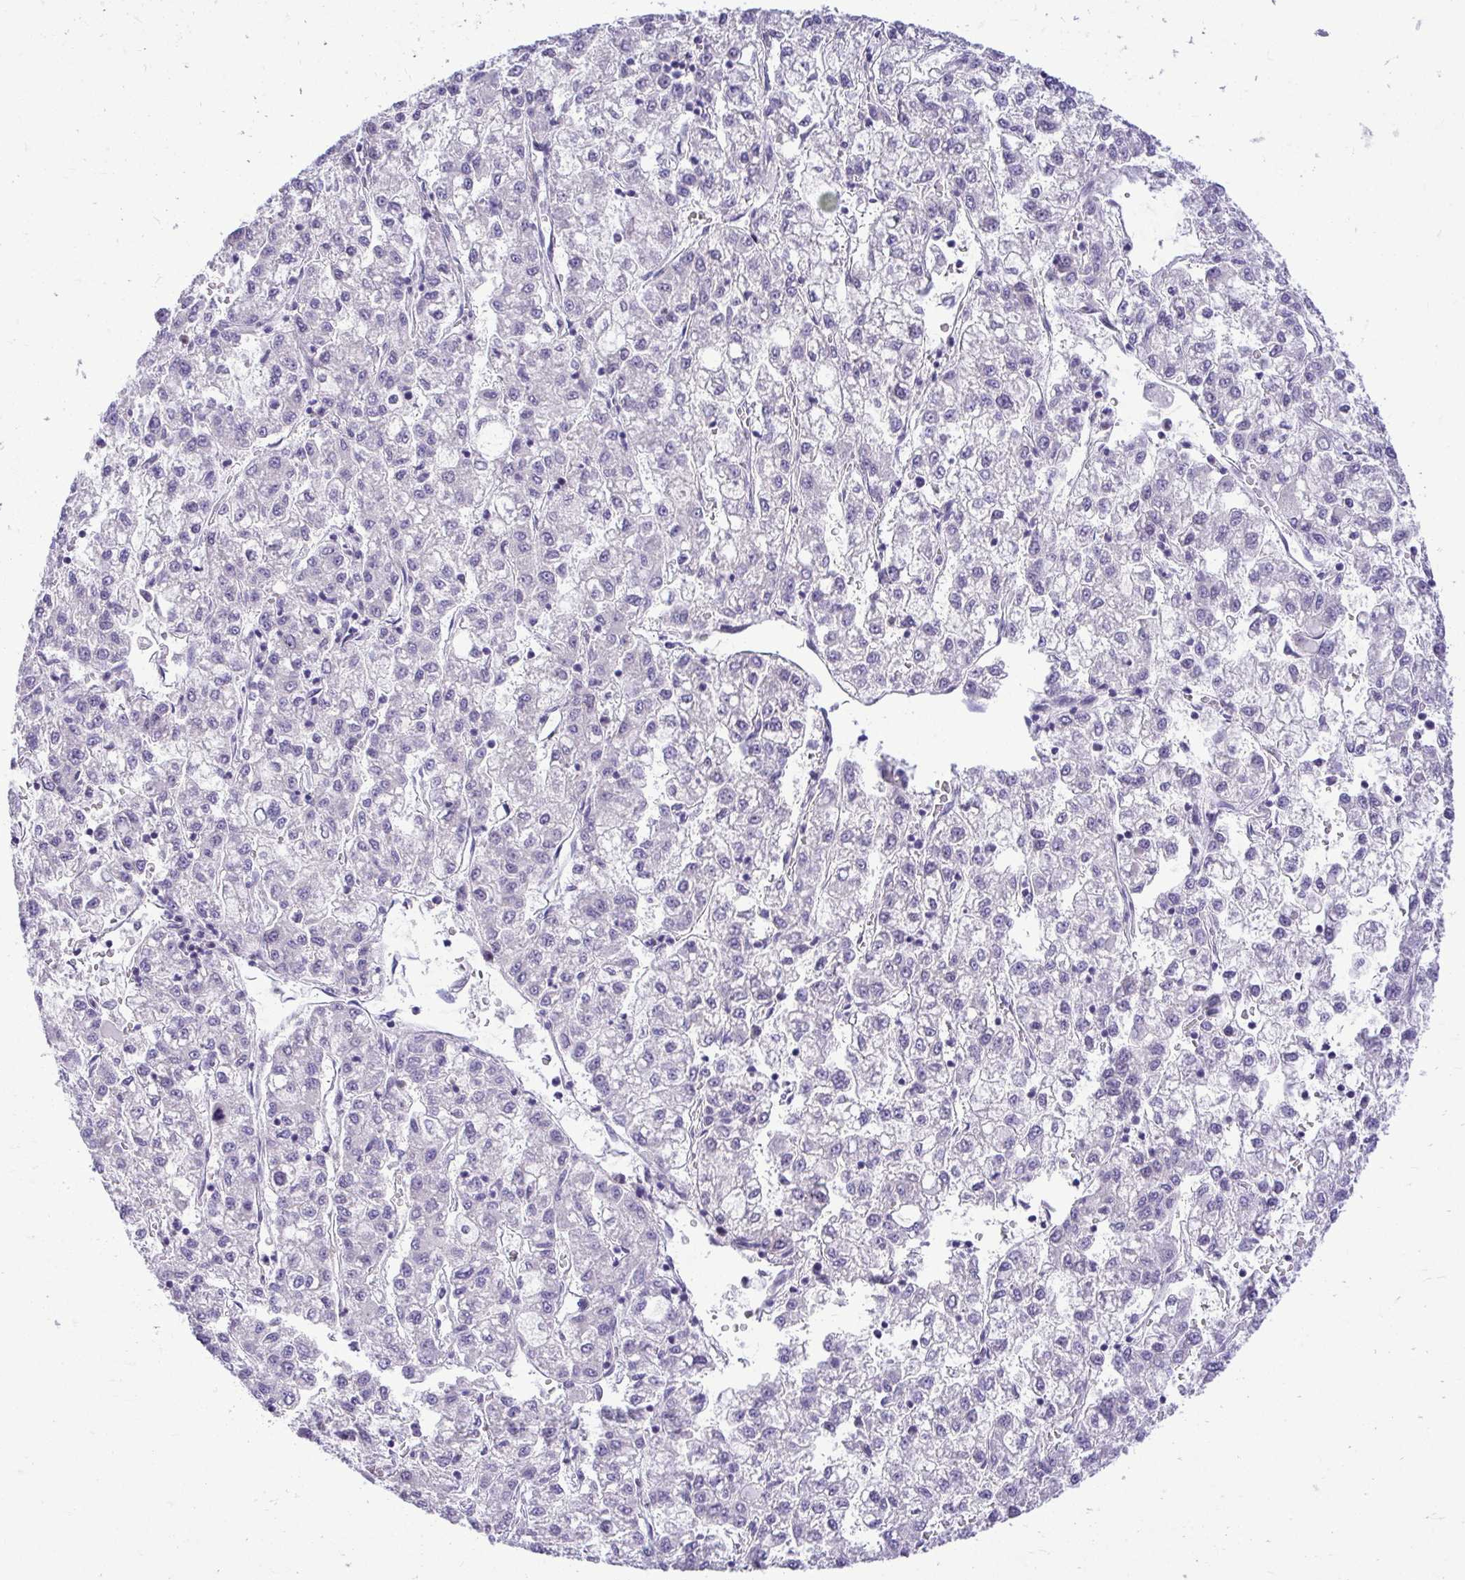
{"staining": {"intensity": "negative", "quantity": "none", "location": "none"}, "tissue": "liver cancer", "cell_type": "Tumor cells", "image_type": "cancer", "snomed": [{"axis": "morphology", "description": "Carcinoma, Hepatocellular, NOS"}, {"axis": "topography", "description": "Liver"}], "caption": "The immunohistochemistry (IHC) photomicrograph has no significant staining in tumor cells of liver cancer (hepatocellular carcinoma) tissue.", "gene": "CDC20", "patient": {"sex": "male", "age": 40}}